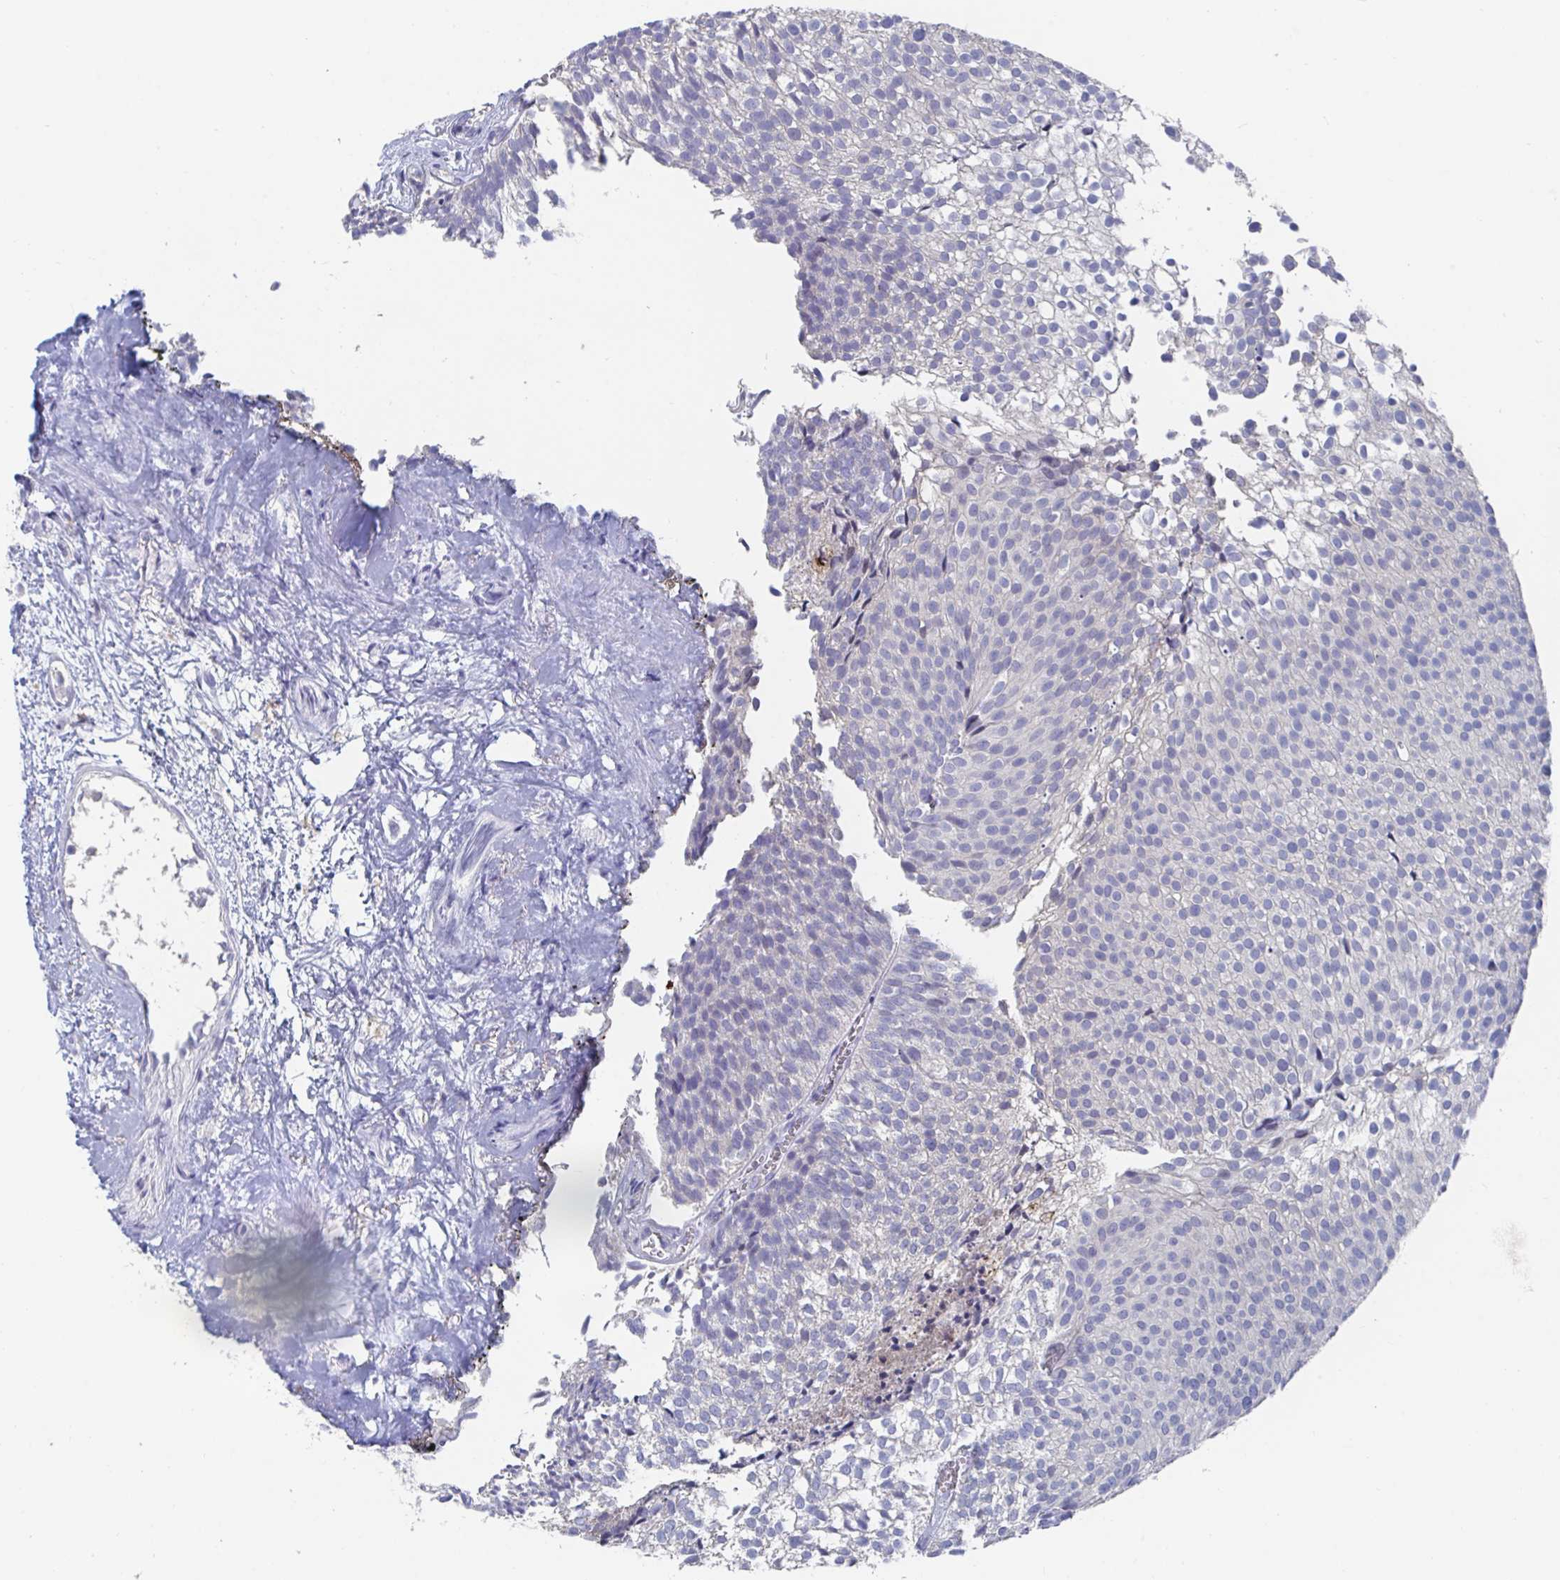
{"staining": {"intensity": "negative", "quantity": "none", "location": "none"}, "tissue": "urothelial cancer", "cell_type": "Tumor cells", "image_type": "cancer", "snomed": [{"axis": "morphology", "description": "Urothelial carcinoma, Low grade"}, {"axis": "topography", "description": "Urinary bladder"}], "caption": "Tumor cells show no significant expression in urothelial carcinoma (low-grade). The staining was performed using DAB (3,3'-diaminobenzidine) to visualize the protein expression in brown, while the nuclei were stained in blue with hematoxylin (Magnification: 20x).", "gene": "KCNK5", "patient": {"sex": "male", "age": 91}}